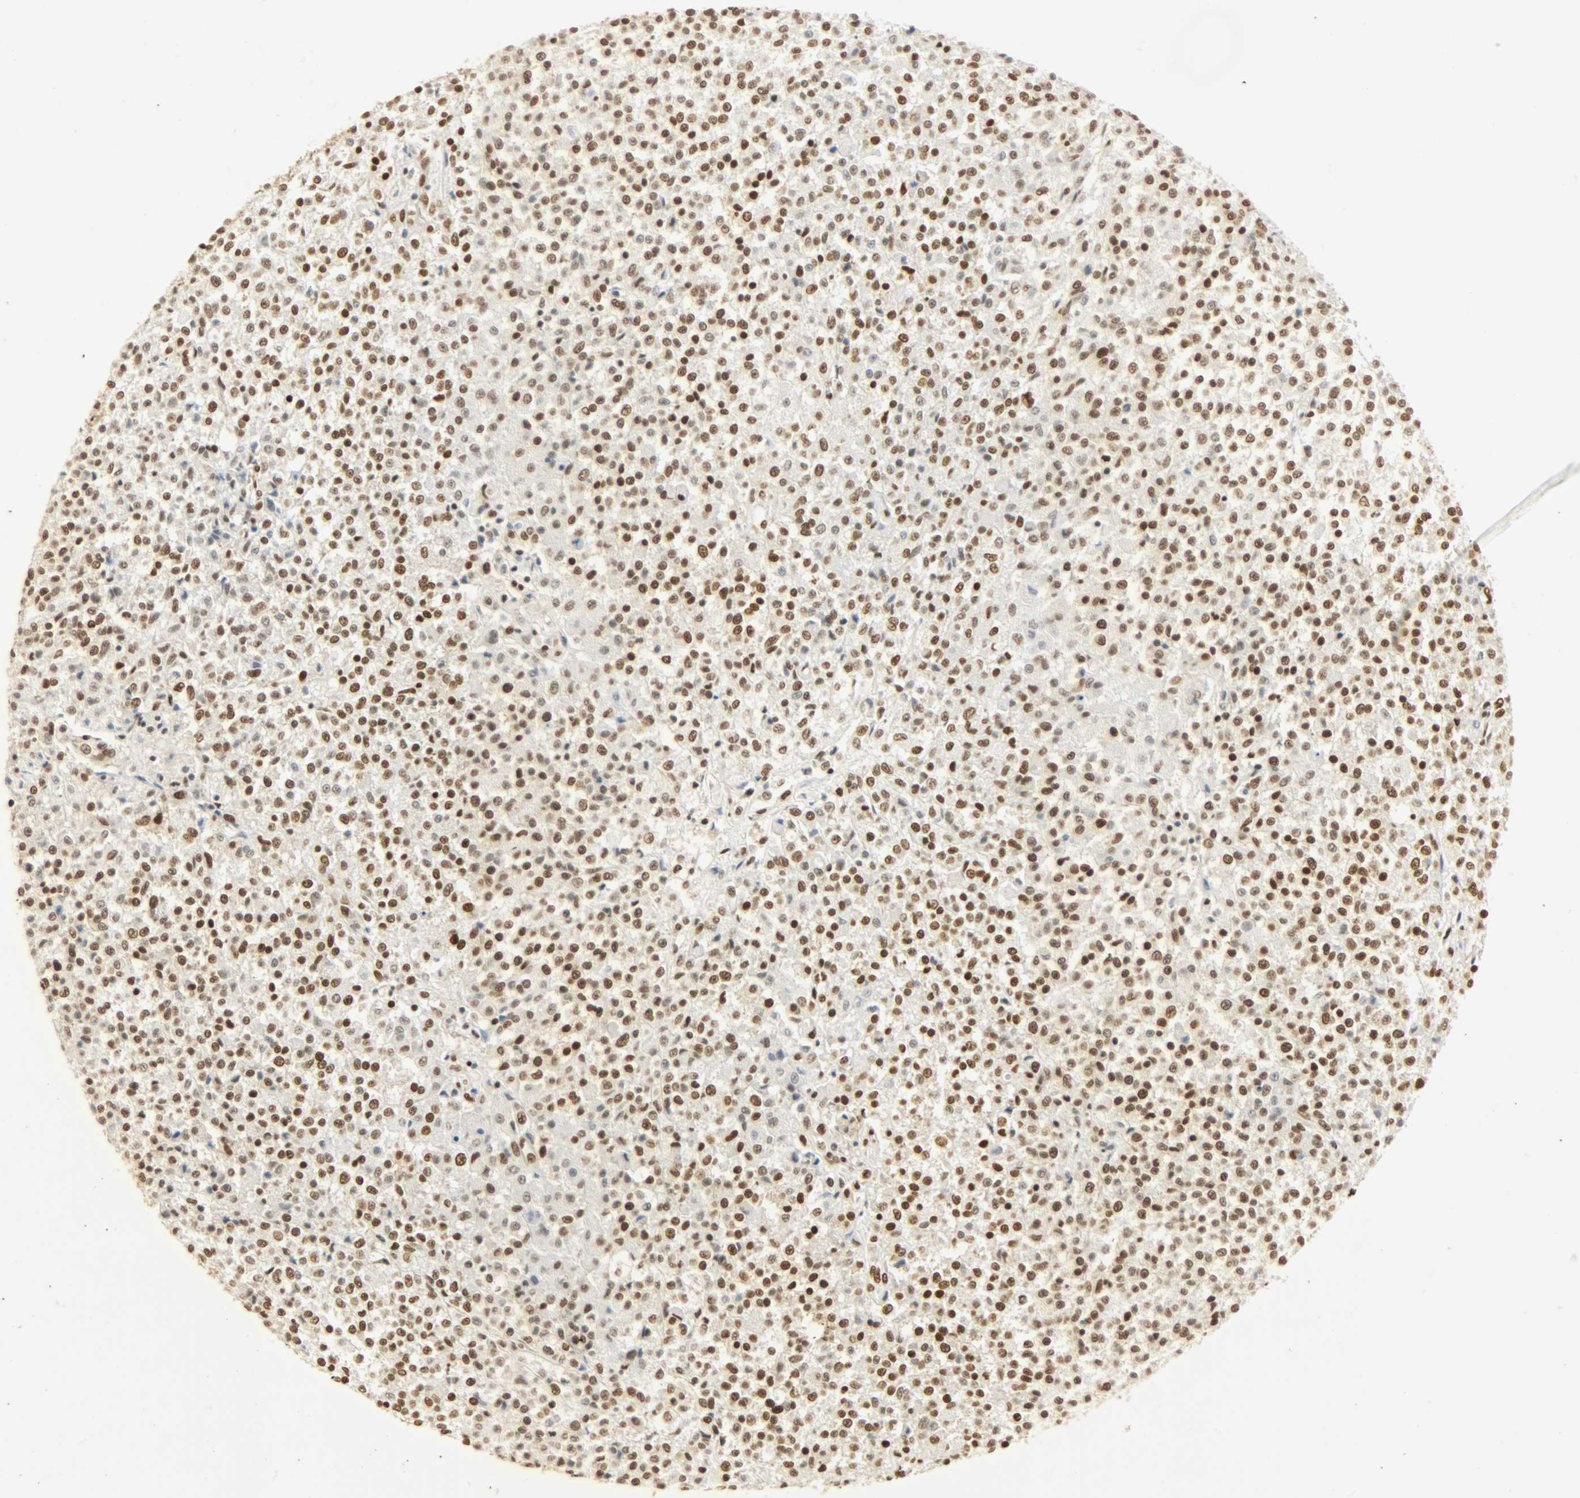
{"staining": {"intensity": "strong", "quantity": ">75%", "location": "nuclear"}, "tissue": "testis cancer", "cell_type": "Tumor cells", "image_type": "cancer", "snomed": [{"axis": "morphology", "description": "Seminoma, NOS"}, {"axis": "topography", "description": "Testis"}], "caption": "This image shows IHC staining of human testis seminoma, with high strong nuclear staining in about >75% of tumor cells.", "gene": "KHDRBS1", "patient": {"sex": "male", "age": 59}}